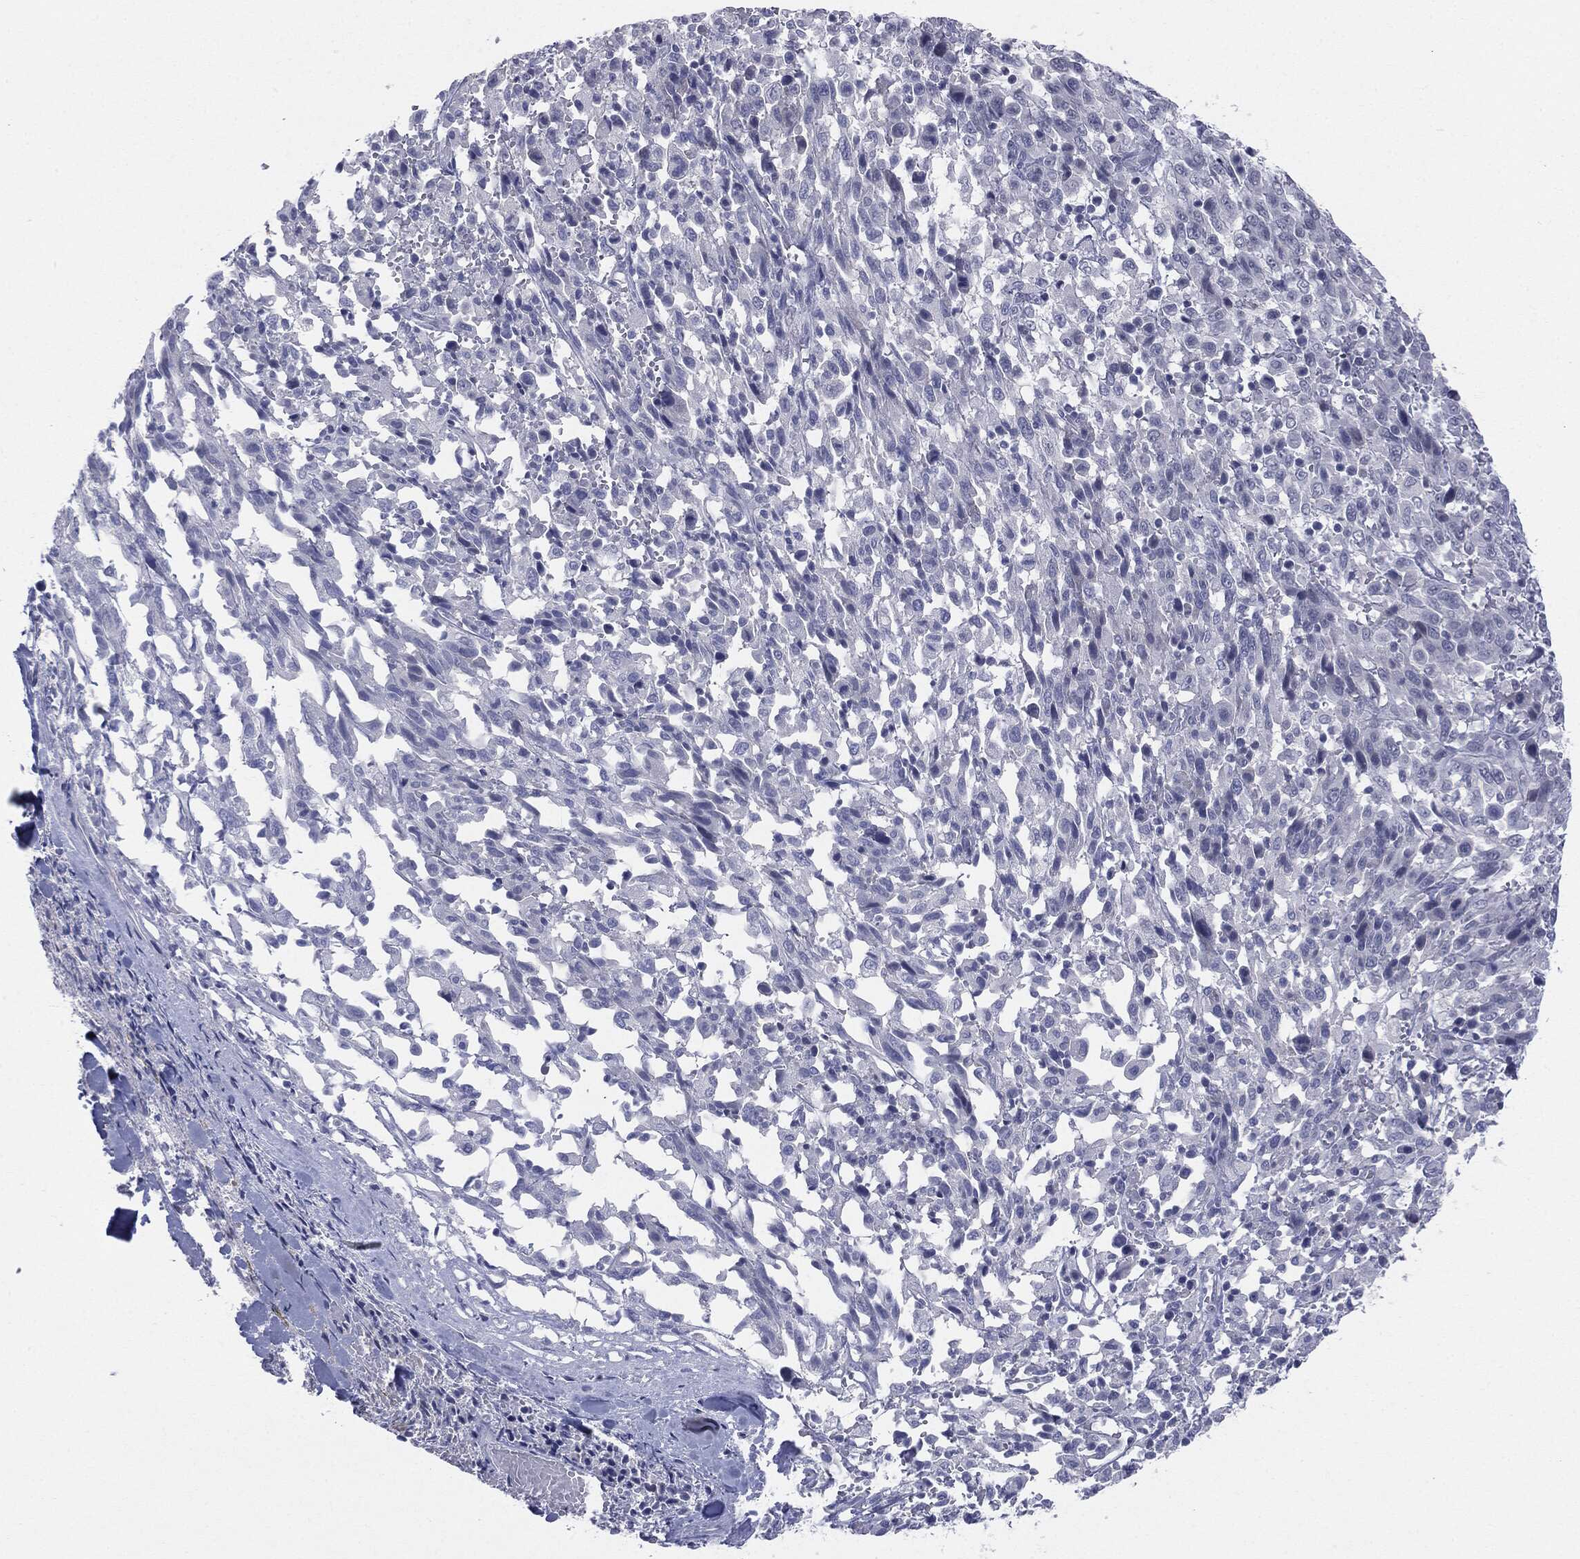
{"staining": {"intensity": "negative", "quantity": "none", "location": "none"}, "tissue": "melanoma", "cell_type": "Tumor cells", "image_type": "cancer", "snomed": [{"axis": "morphology", "description": "Malignant melanoma, NOS"}, {"axis": "topography", "description": "Skin"}], "caption": "This is an immunohistochemistry histopathology image of human melanoma. There is no positivity in tumor cells.", "gene": "SLC5A5", "patient": {"sex": "female", "age": 91}}